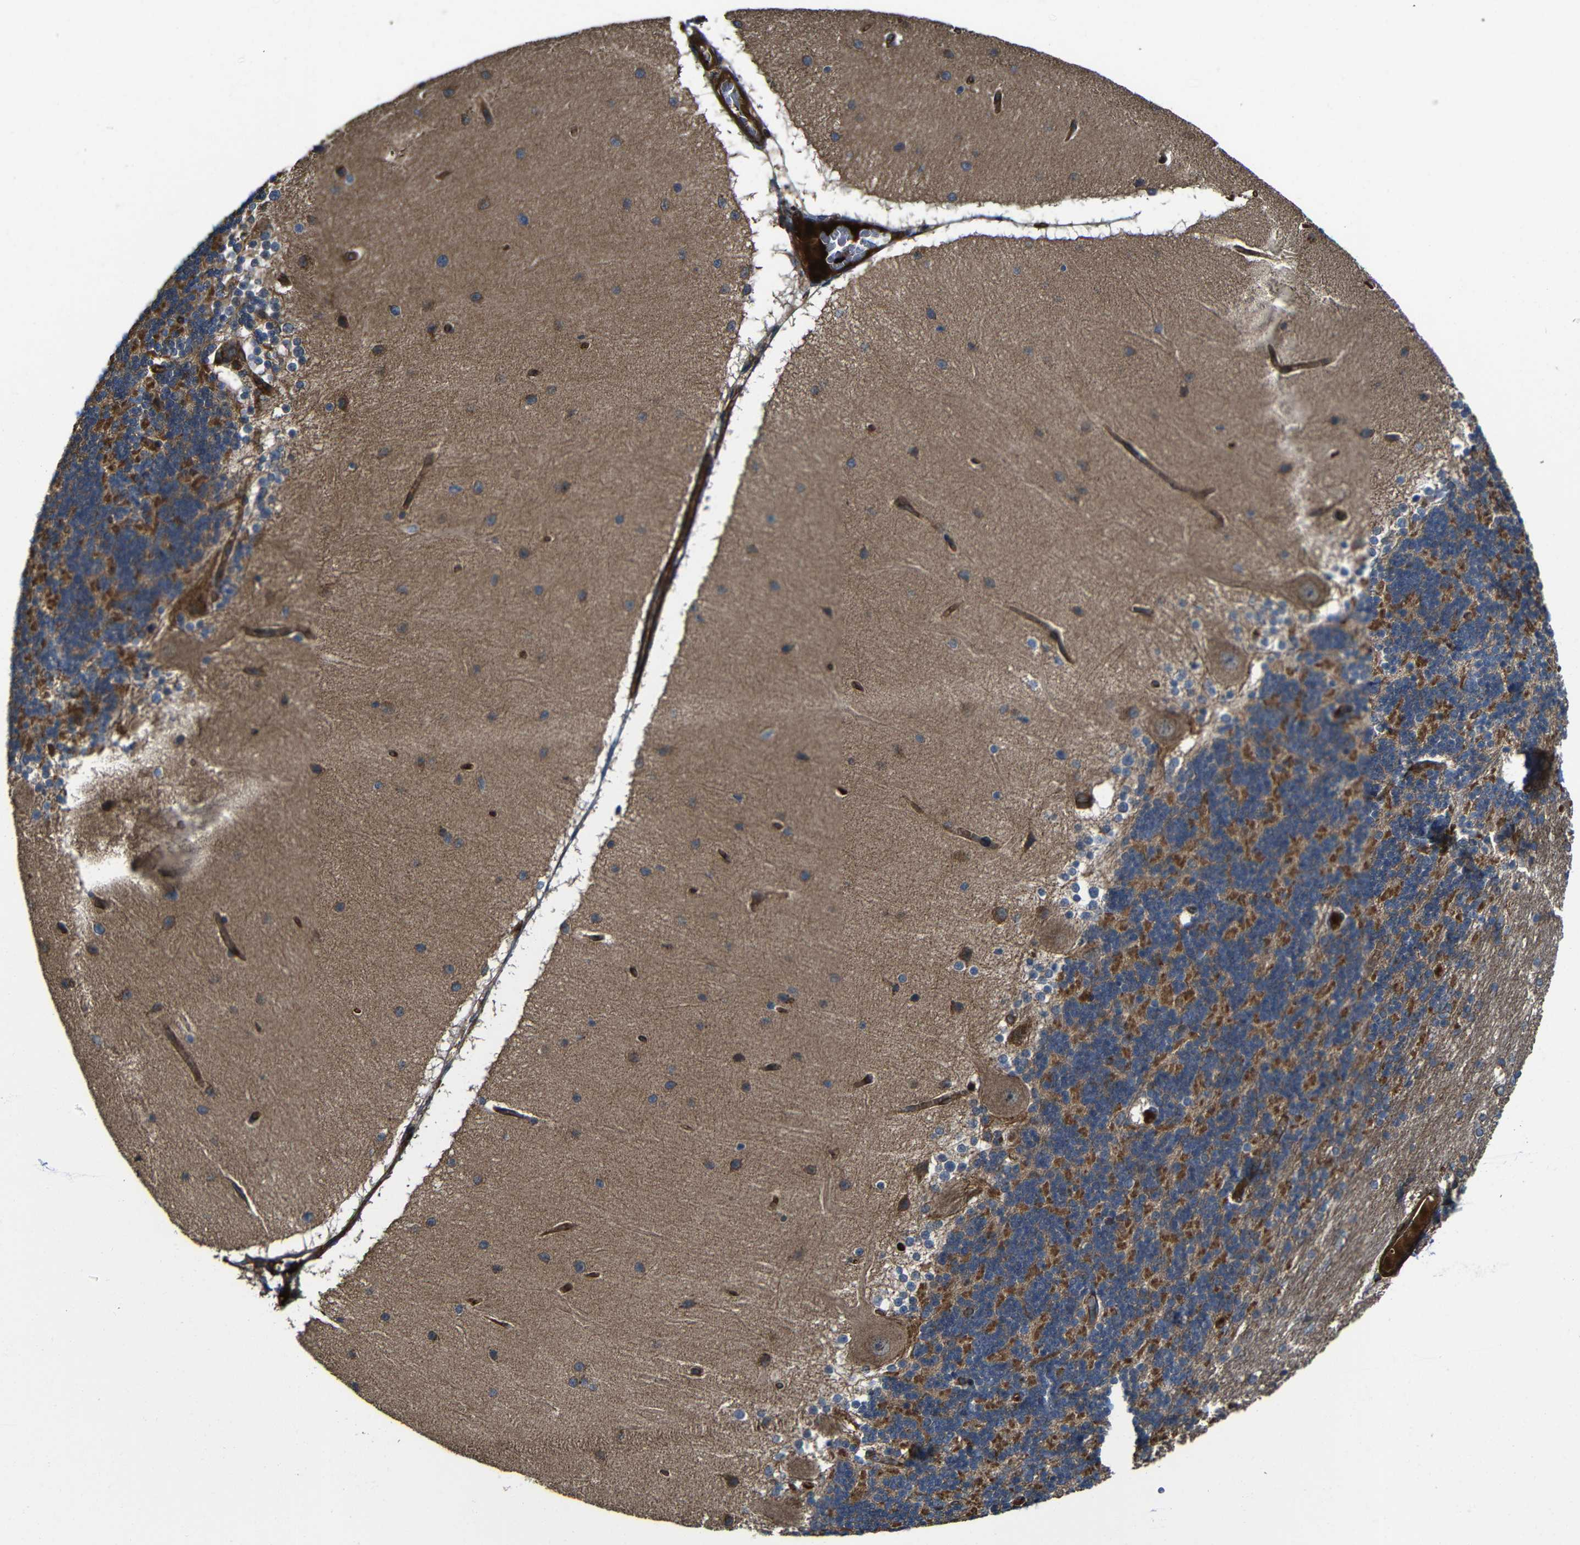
{"staining": {"intensity": "strong", "quantity": "25%-75%", "location": "cytoplasmic/membranous"}, "tissue": "cerebellum", "cell_type": "Cells in granular layer", "image_type": "normal", "snomed": [{"axis": "morphology", "description": "Normal tissue, NOS"}, {"axis": "topography", "description": "Cerebellum"}], "caption": "The photomicrograph reveals staining of benign cerebellum, revealing strong cytoplasmic/membranous protein positivity (brown color) within cells in granular layer.", "gene": "PTCH1", "patient": {"sex": "female", "age": 54}}